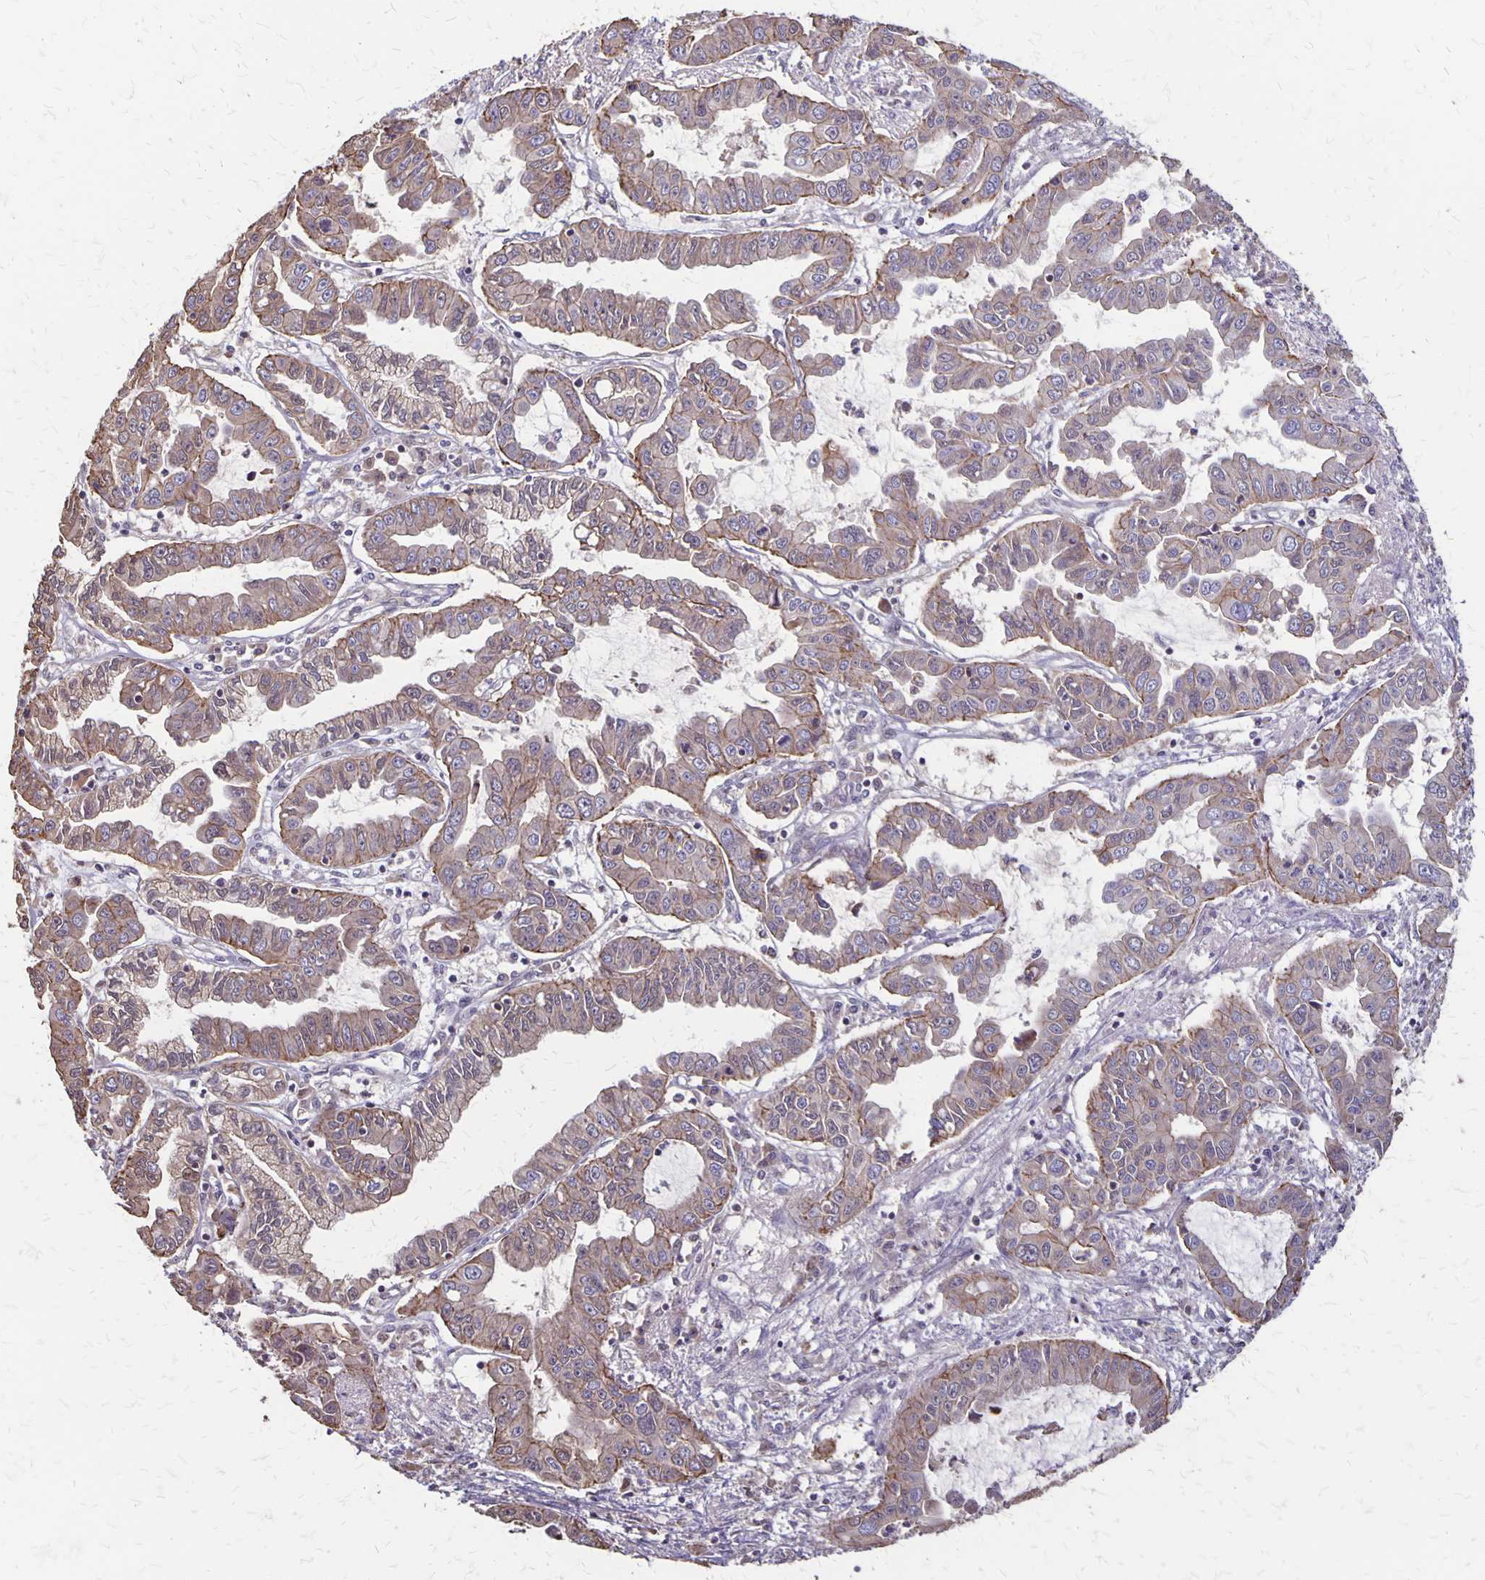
{"staining": {"intensity": "weak", "quantity": "25%-75%", "location": "cytoplasmic/membranous"}, "tissue": "liver cancer", "cell_type": "Tumor cells", "image_type": "cancer", "snomed": [{"axis": "morphology", "description": "Cholangiocarcinoma"}, {"axis": "topography", "description": "Liver"}], "caption": "Immunohistochemical staining of human liver cancer (cholangiocarcinoma) shows low levels of weak cytoplasmic/membranous protein expression in about 25%-75% of tumor cells. (IHC, brightfield microscopy, high magnification).", "gene": "PROM2", "patient": {"sex": "male", "age": 58}}